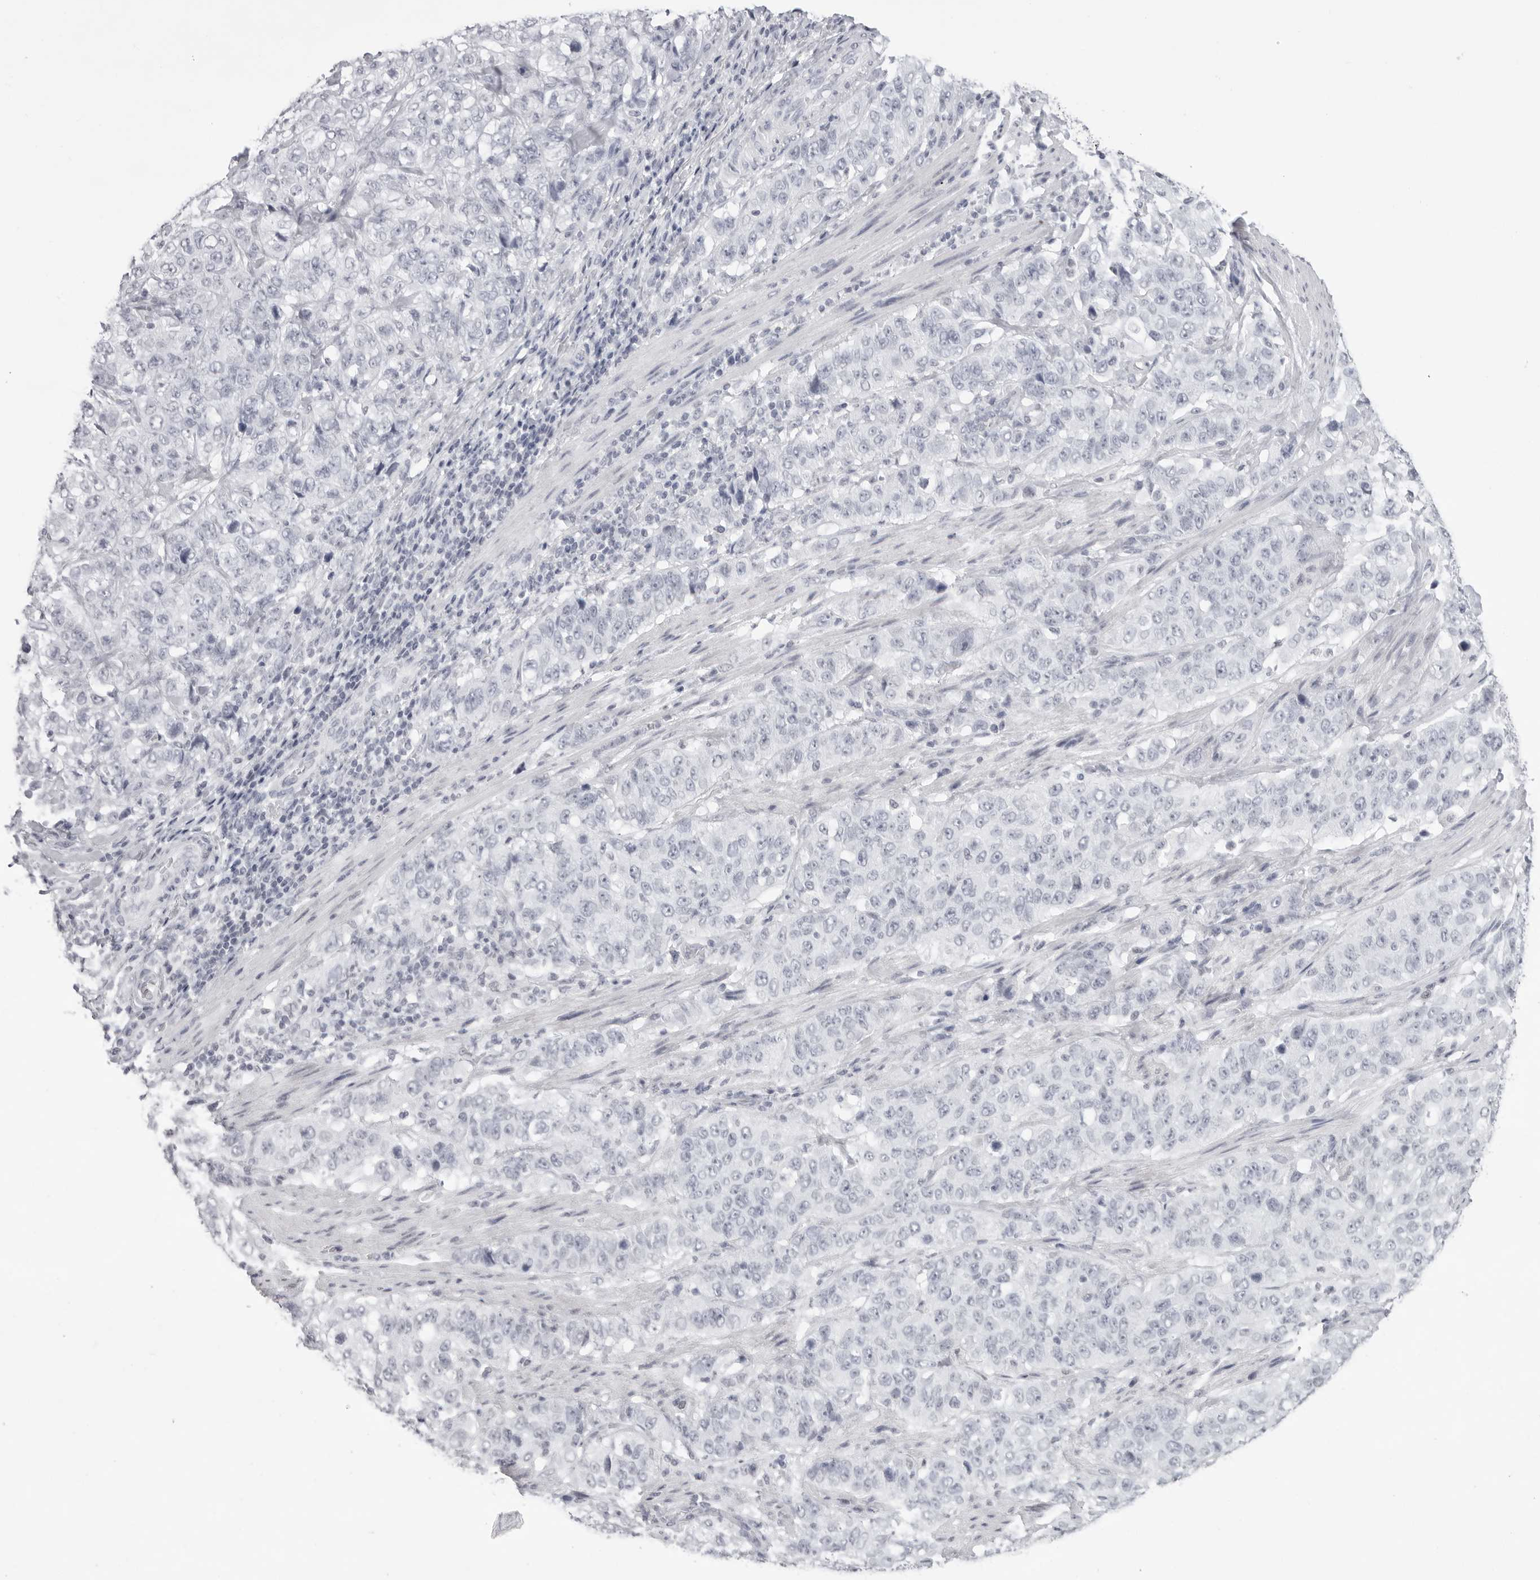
{"staining": {"intensity": "negative", "quantity": "none", "location": "none"}, "tissue": "stomach cancer", "cell_type": "Tumor cells", "image_type": "cancer", "snomed": [{"axis": "morphology", "description": "Adenocarcinoma, NOS"}, {"axis": "topography", "description": "Stomach"}], "caption": "This histopathology image is of adenocarcinoma (stomach) stained with immunohistochemistry to label a protein in brown with the nuclei are counter-stained blue. There is no expression in tumor cells.", "gene": "KLK12", "patient": {"sex": "male", "age": 48}}